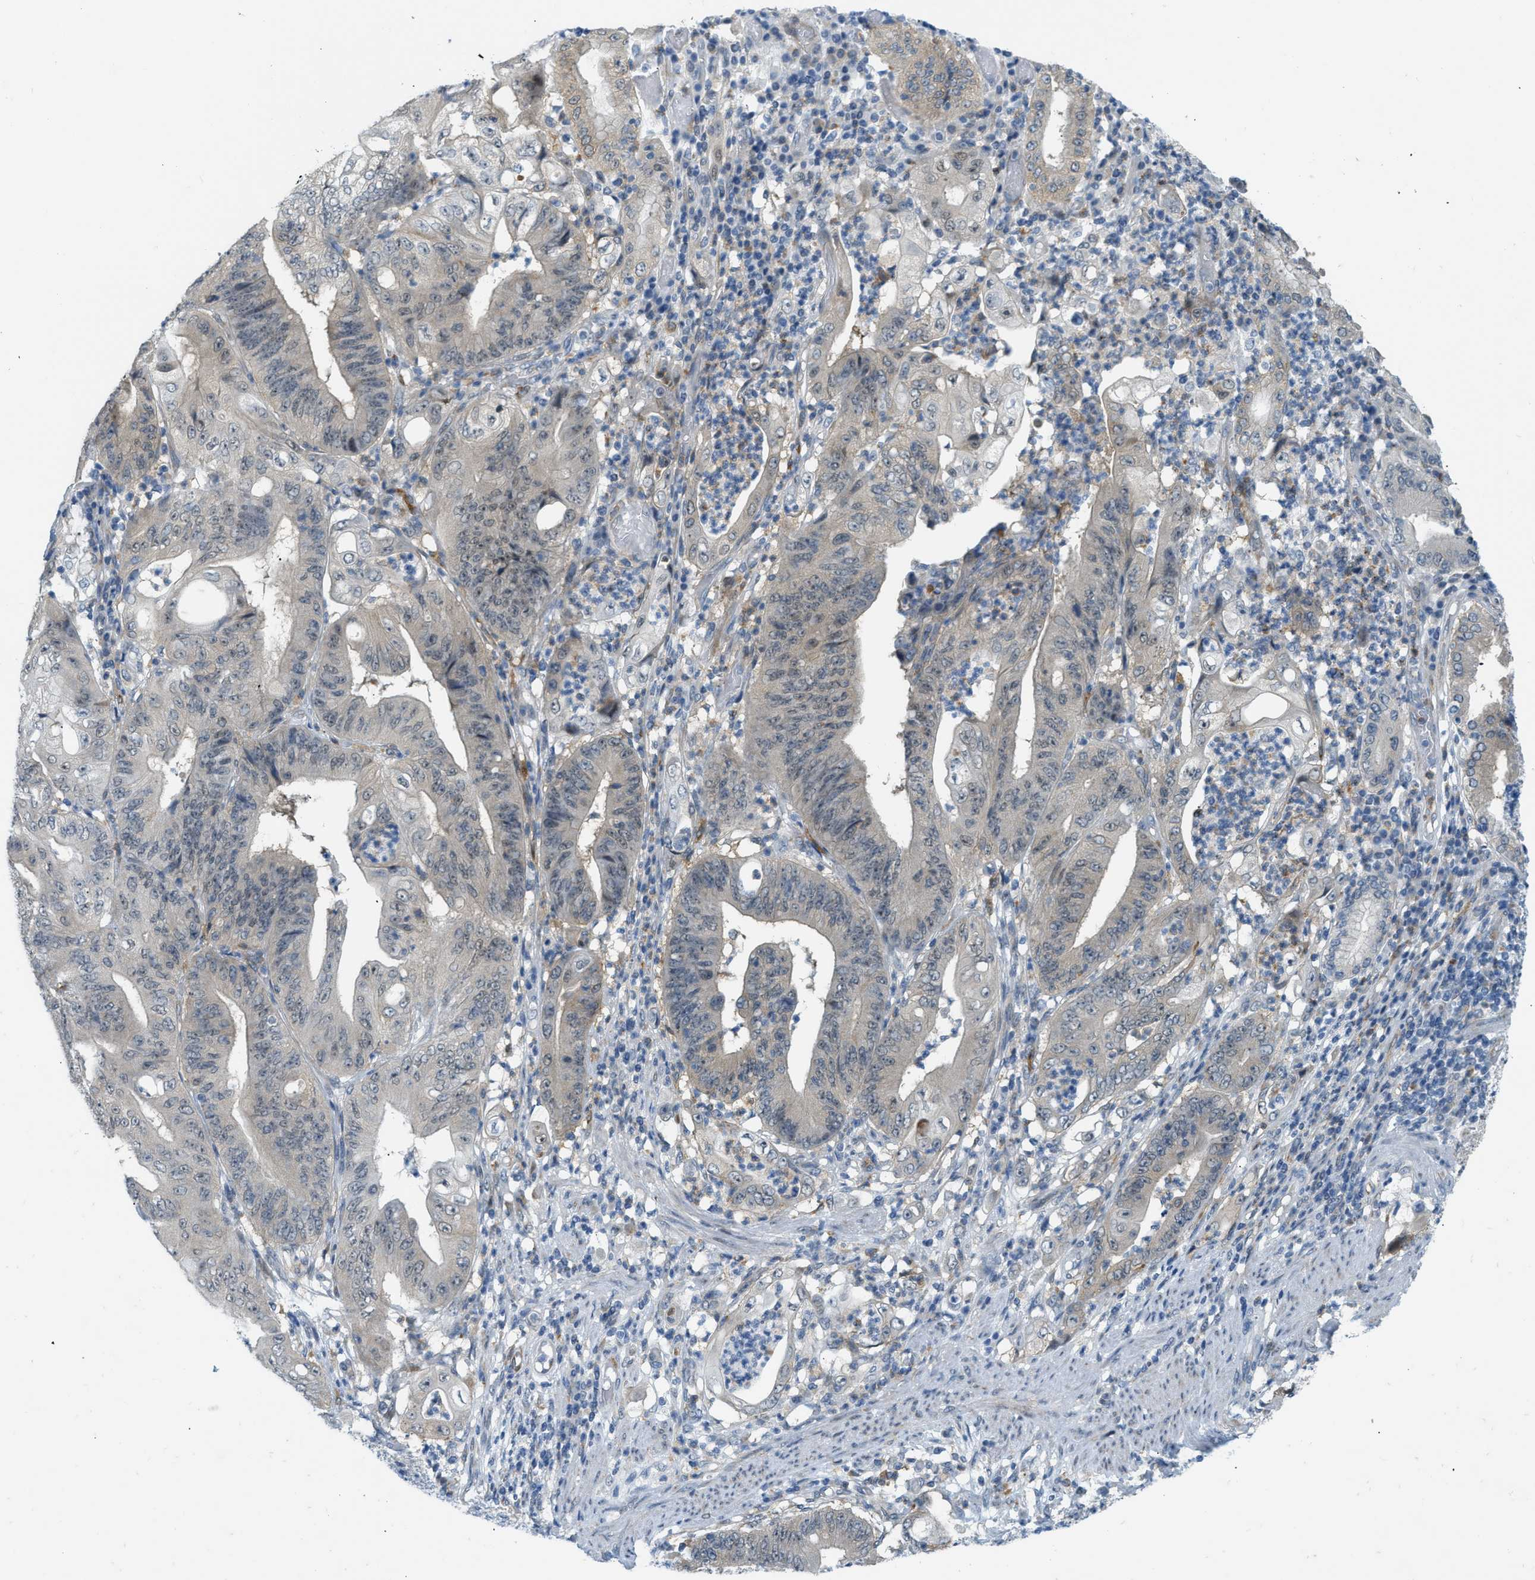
{"staining": {"intensity": "moderate", "quantity": "25%-75%", "location": "cytoplasmic/membranous"}, "tissue": "stomach cancer", "cell_type": "Tumor cells", "image_type": "cancer", "snomed": [{"axis": "morphology", "description": "Adenocarcinoma, NOS"}, {"axis": "topography", "description": "Stomach"}], "caption": "Immunohistochemical staining of human adenocarcinoma (stomach) demonstrates medium levels of moderate cytoplasmic/membranous protein expression in about 25%-75% of tumor cells.", "gene": "ZNF408", "patient": {"sex": "female", "age": 73}}